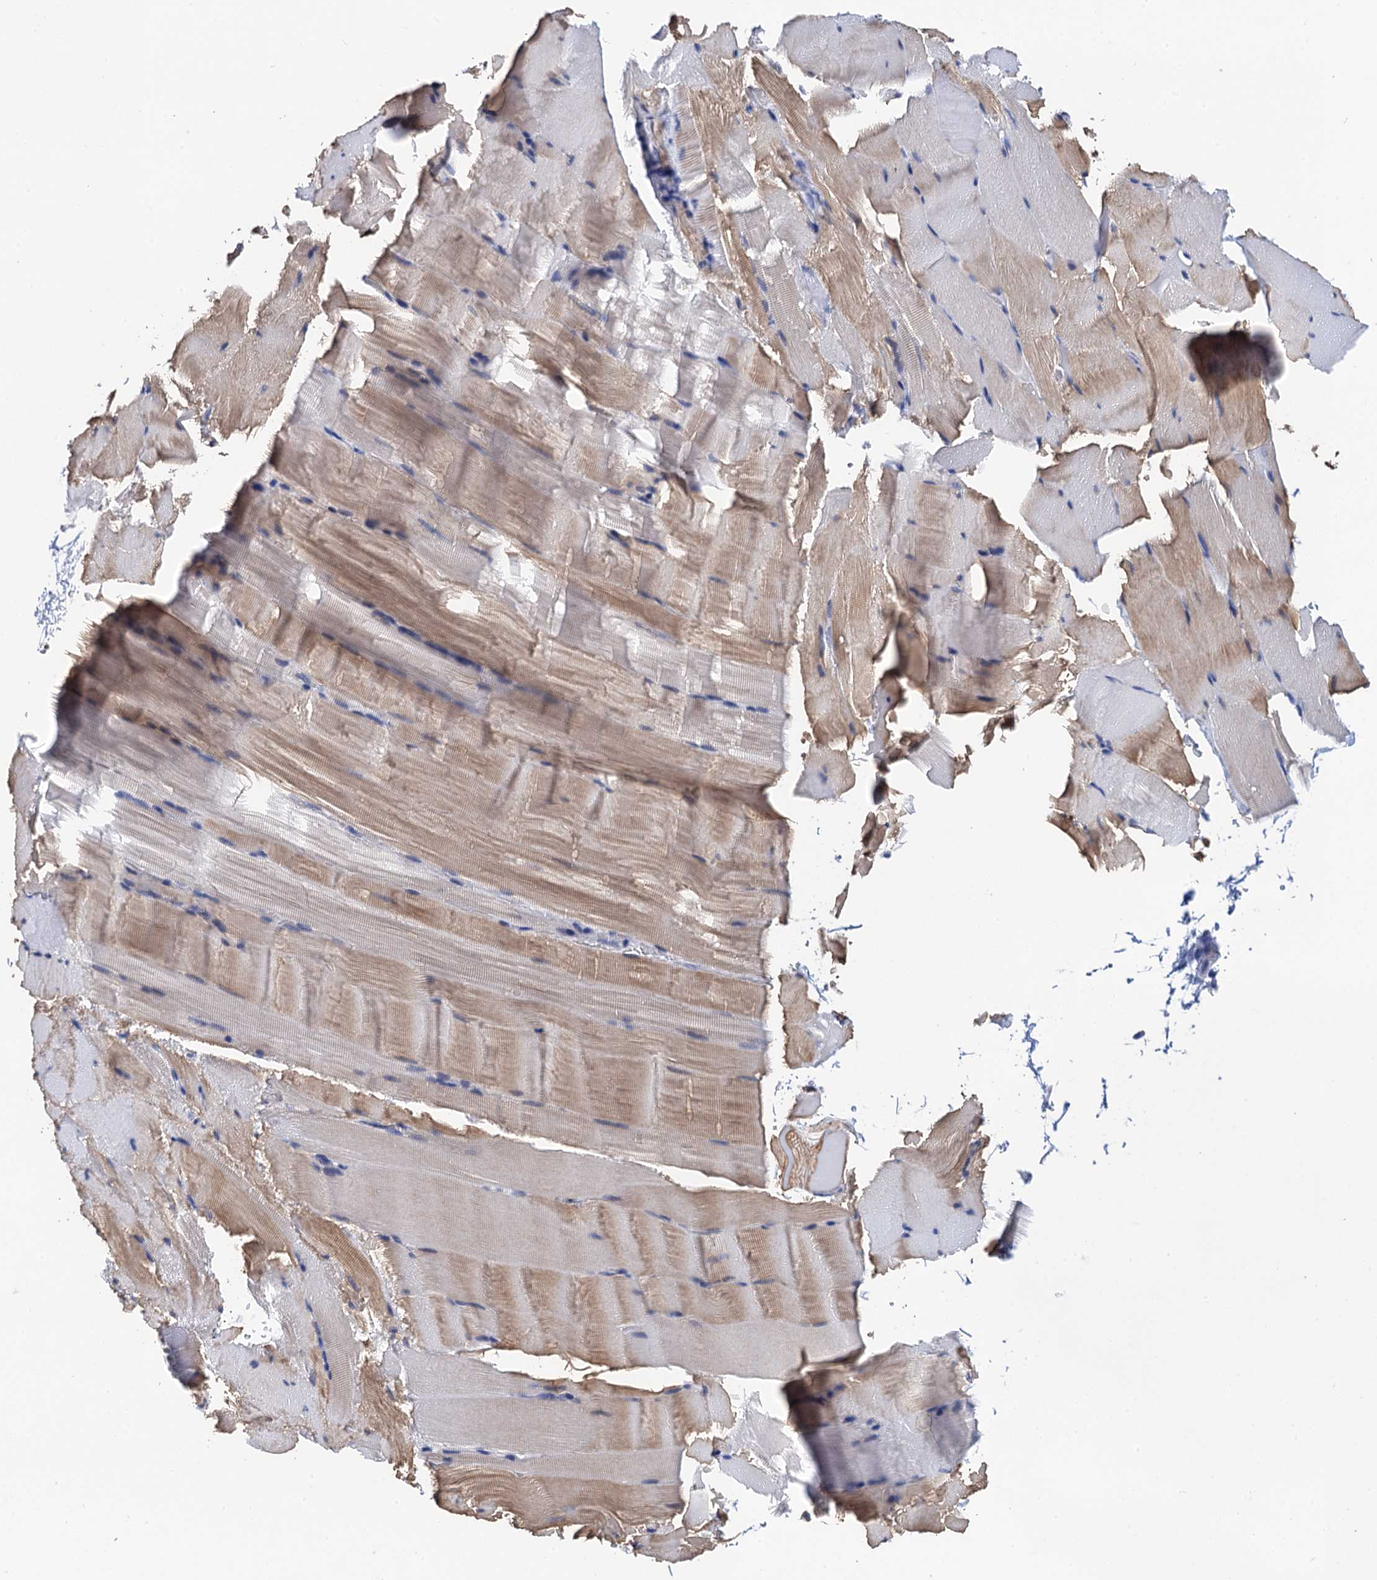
{"staining": {"intensity": "weak", "quantity": "25%-75%", "location": "cytoplasmic/membranous"}, "tissue": "skeletal muscle", "cell_type": "Myocytes", "image_type": "normal", "snomed": [{"axis": "morphology", "description": "Normal tissue, NOS"}, {"axis": "topography", "description": "Skeletal muscle"}], "caption": "Weak cytoplasmic/membranous expression is present in about 25%-75% of myocytes in benign skeletal muscle. (DAB (3,3'-diaminobenzidine) IHC, brown staining for protein, blue staining for nuclei).", "gene": "LYPD3", "patient": {"sex": "male", "age": 62}}